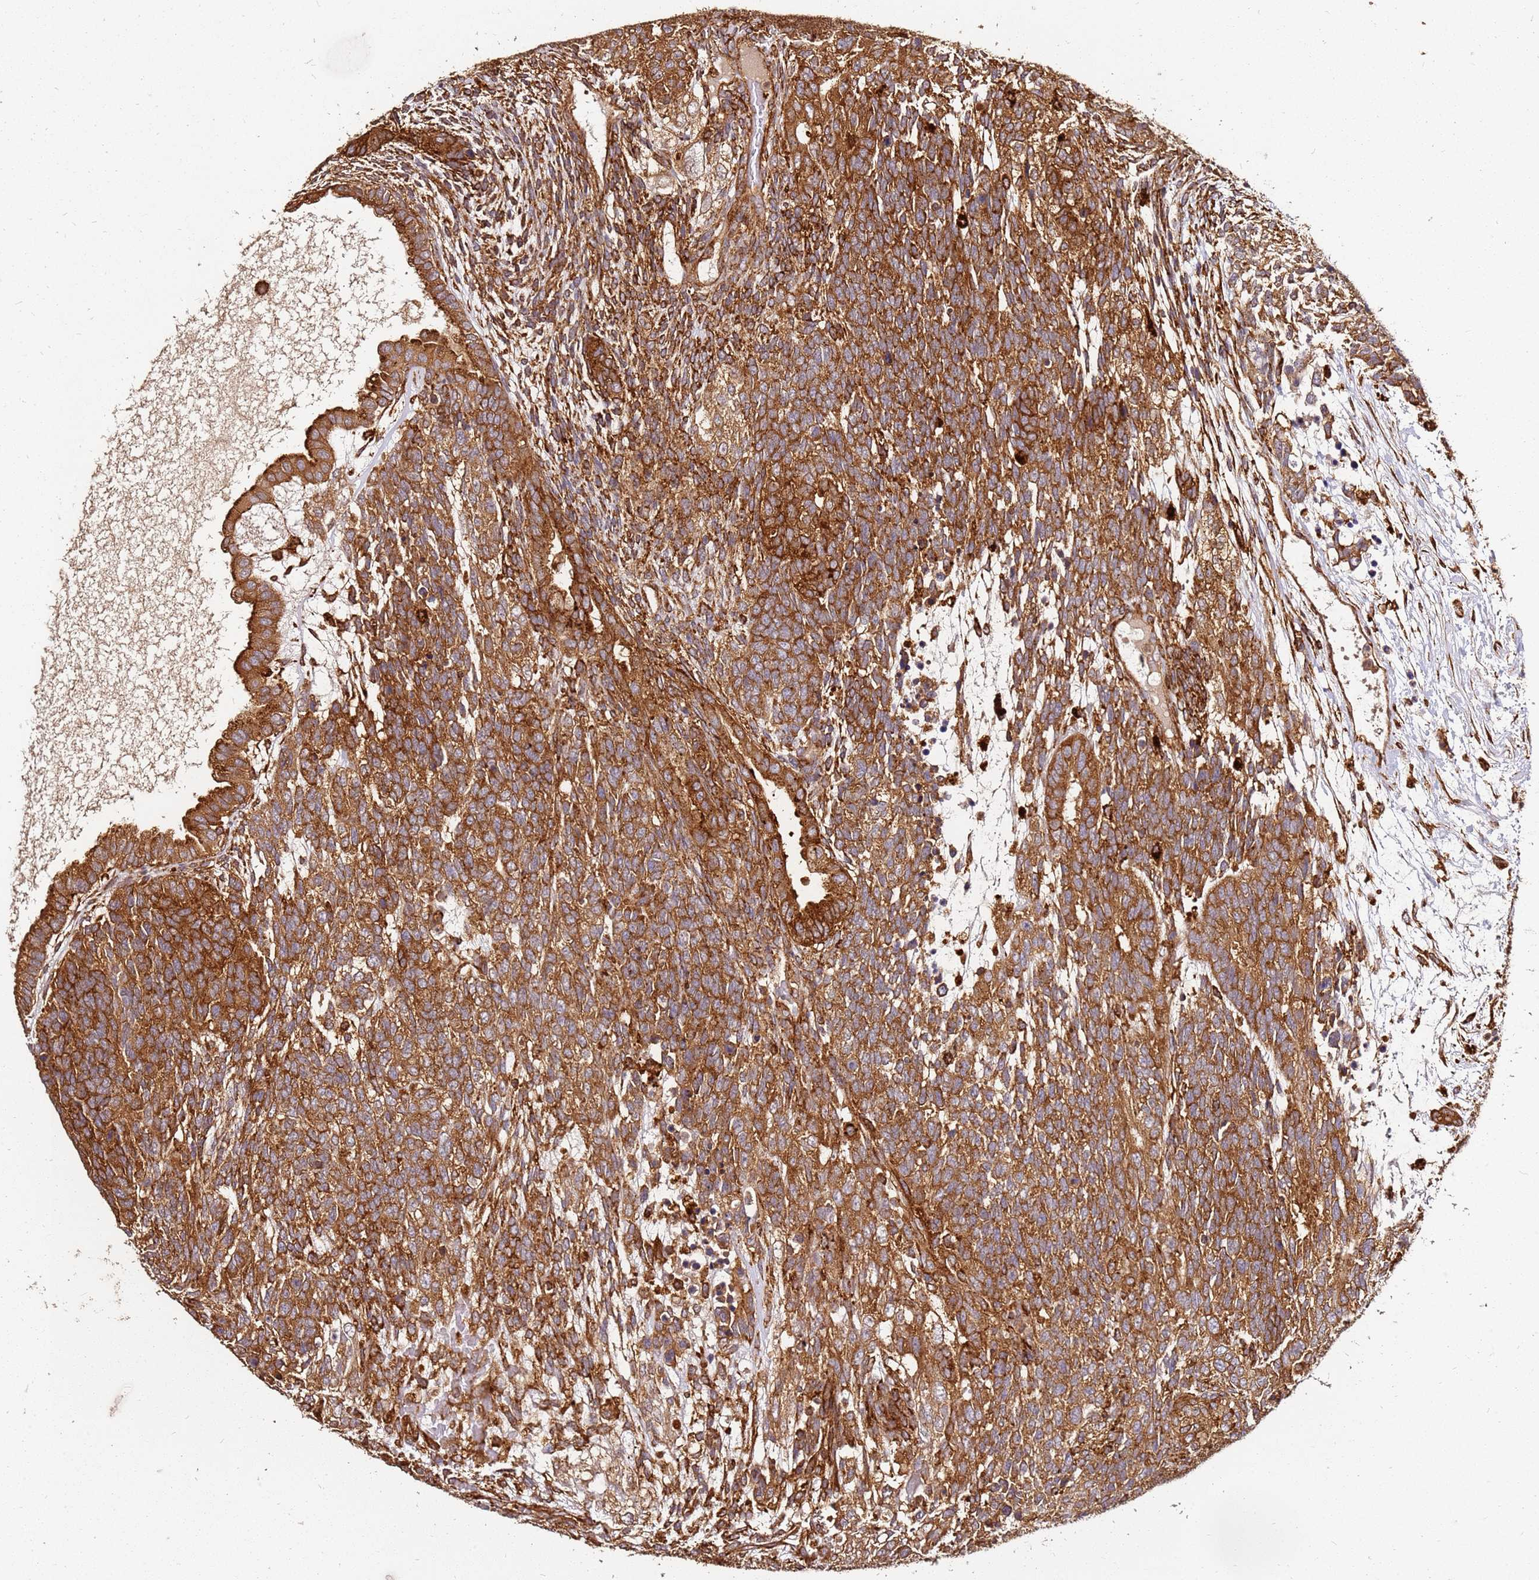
{"staining": {"intensity": "strong", "quantity": ">75%", "location": "cytoplasmic/membranous"}, "tissue": "testis cancer", "cell_type": "Tumor cells", "image_type": "cancer", "snomed": [{"axis": "morphology", "description": "Carcinoma, Embryonal, NOS"}, {"axis": "topography", "description": "Testis"}], "caption": "Strong cytoplasmic/membranous positivity is seen in approximately >75% of tumor cells in testis embryonal carcinoma. Using DAB (brown) and hematoxylin (blue) stains, captured at high magnification using brightfield microscopy.", "gene": "DVL3", "patient": {"sex": "male", "age": 23}}